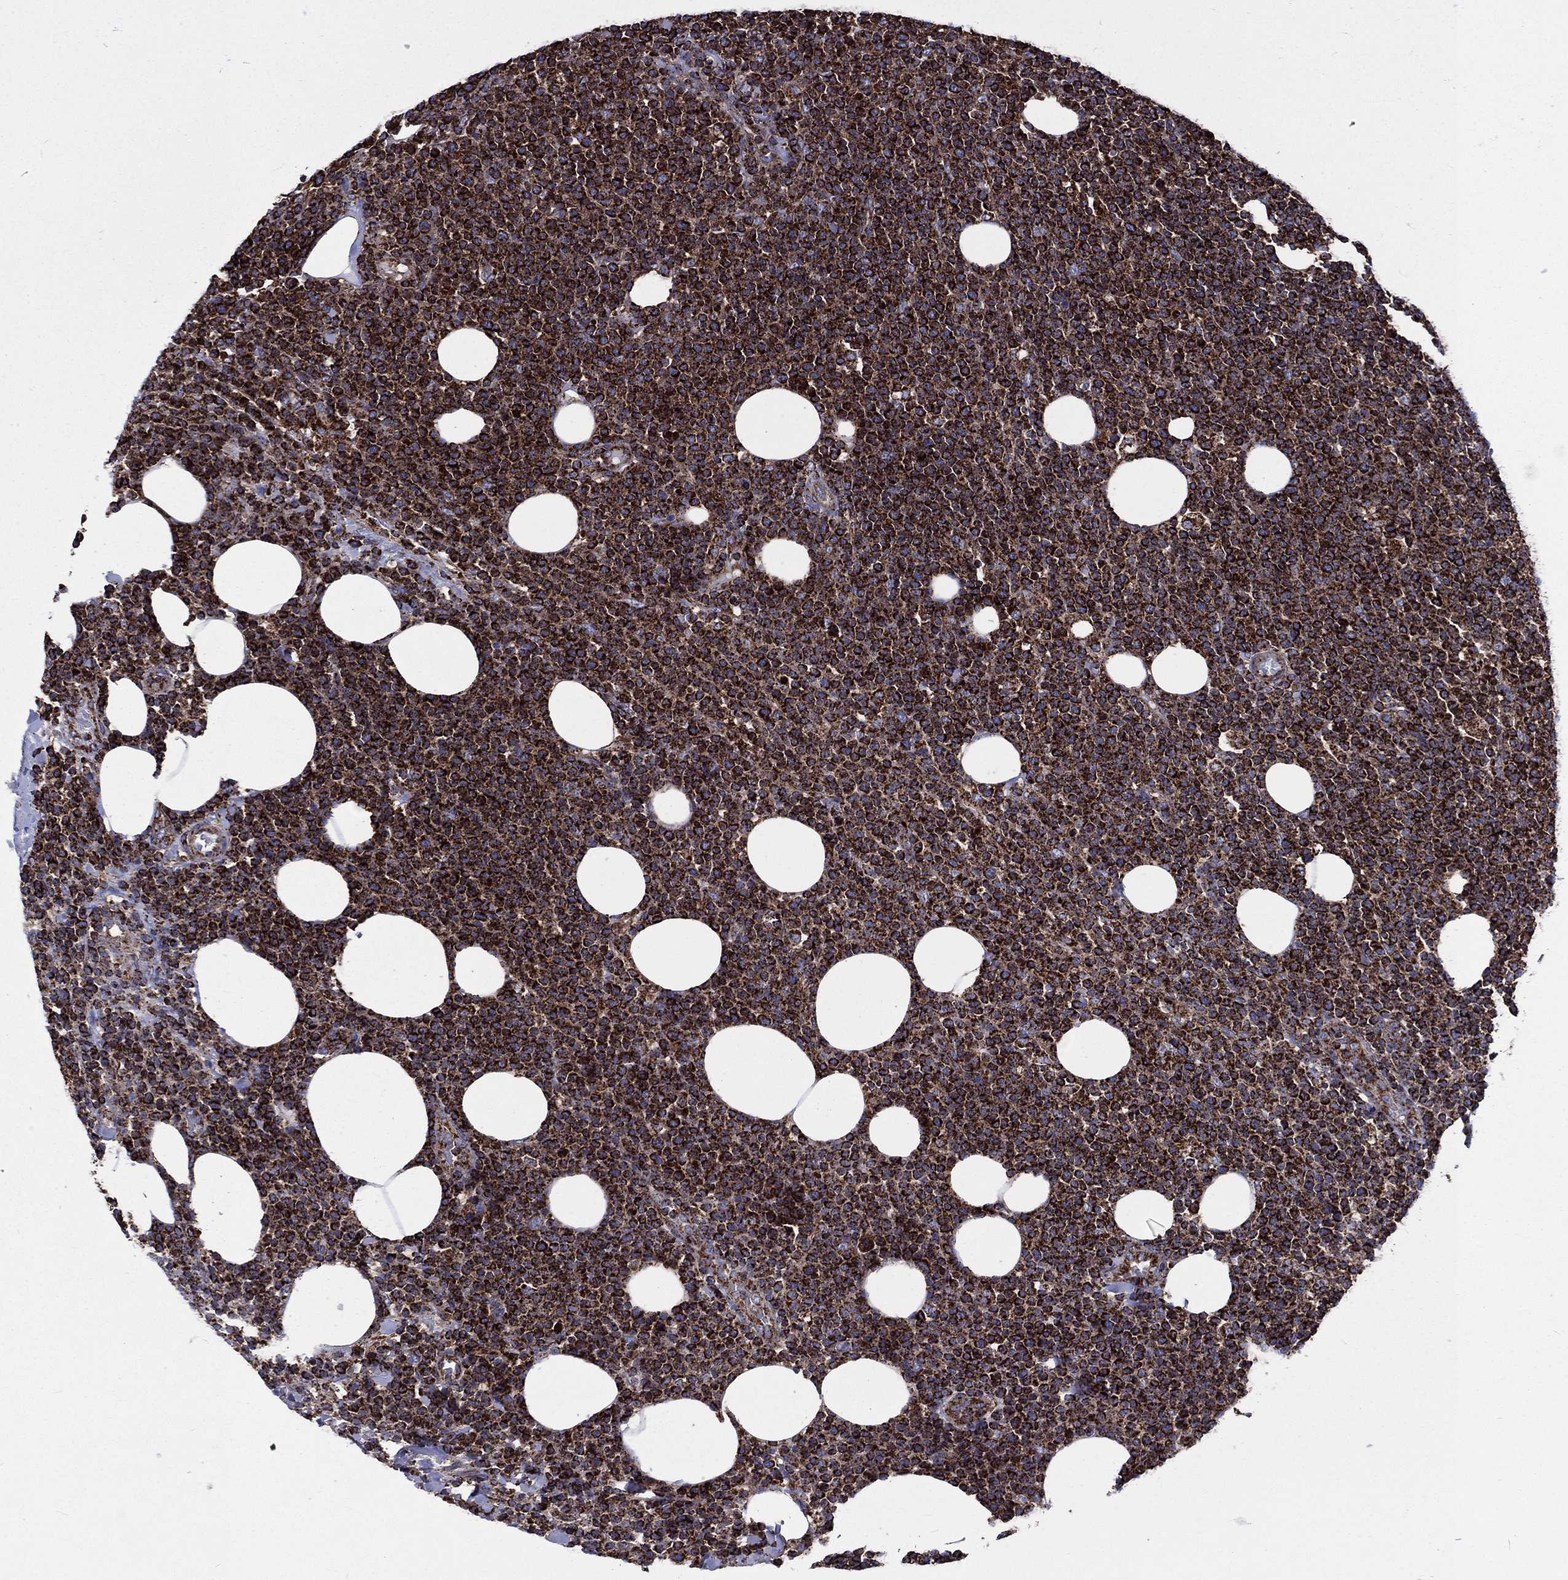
{"staining": {"intensity": "strong", "quantity": ">75%", "location": "cytoplasmic/membranous"}, "tissue": "lymphoma", "cell_type": "Tumor cells", "image_type": "cancer", "snomed": [{"axis": "morphology", "description": "Malignant lymphoma, non-Hodgkin's type, High grade"}, {"axis": "topography", "description": "Lymph node"}], "caption": "IHC histopathology image of neoplastic tissue: human high-grade malignant lymphoma, non-Hodgkin's type stained using immunohistochemistry shows high levels of strong protein expression localized specifically in the cytoplasmic/membranous of tumor cells, appearing as a cytoplasmic/membranous brown color.", "gene": "ANKRD37", "patient": {"sex": "male", "age": 61}}